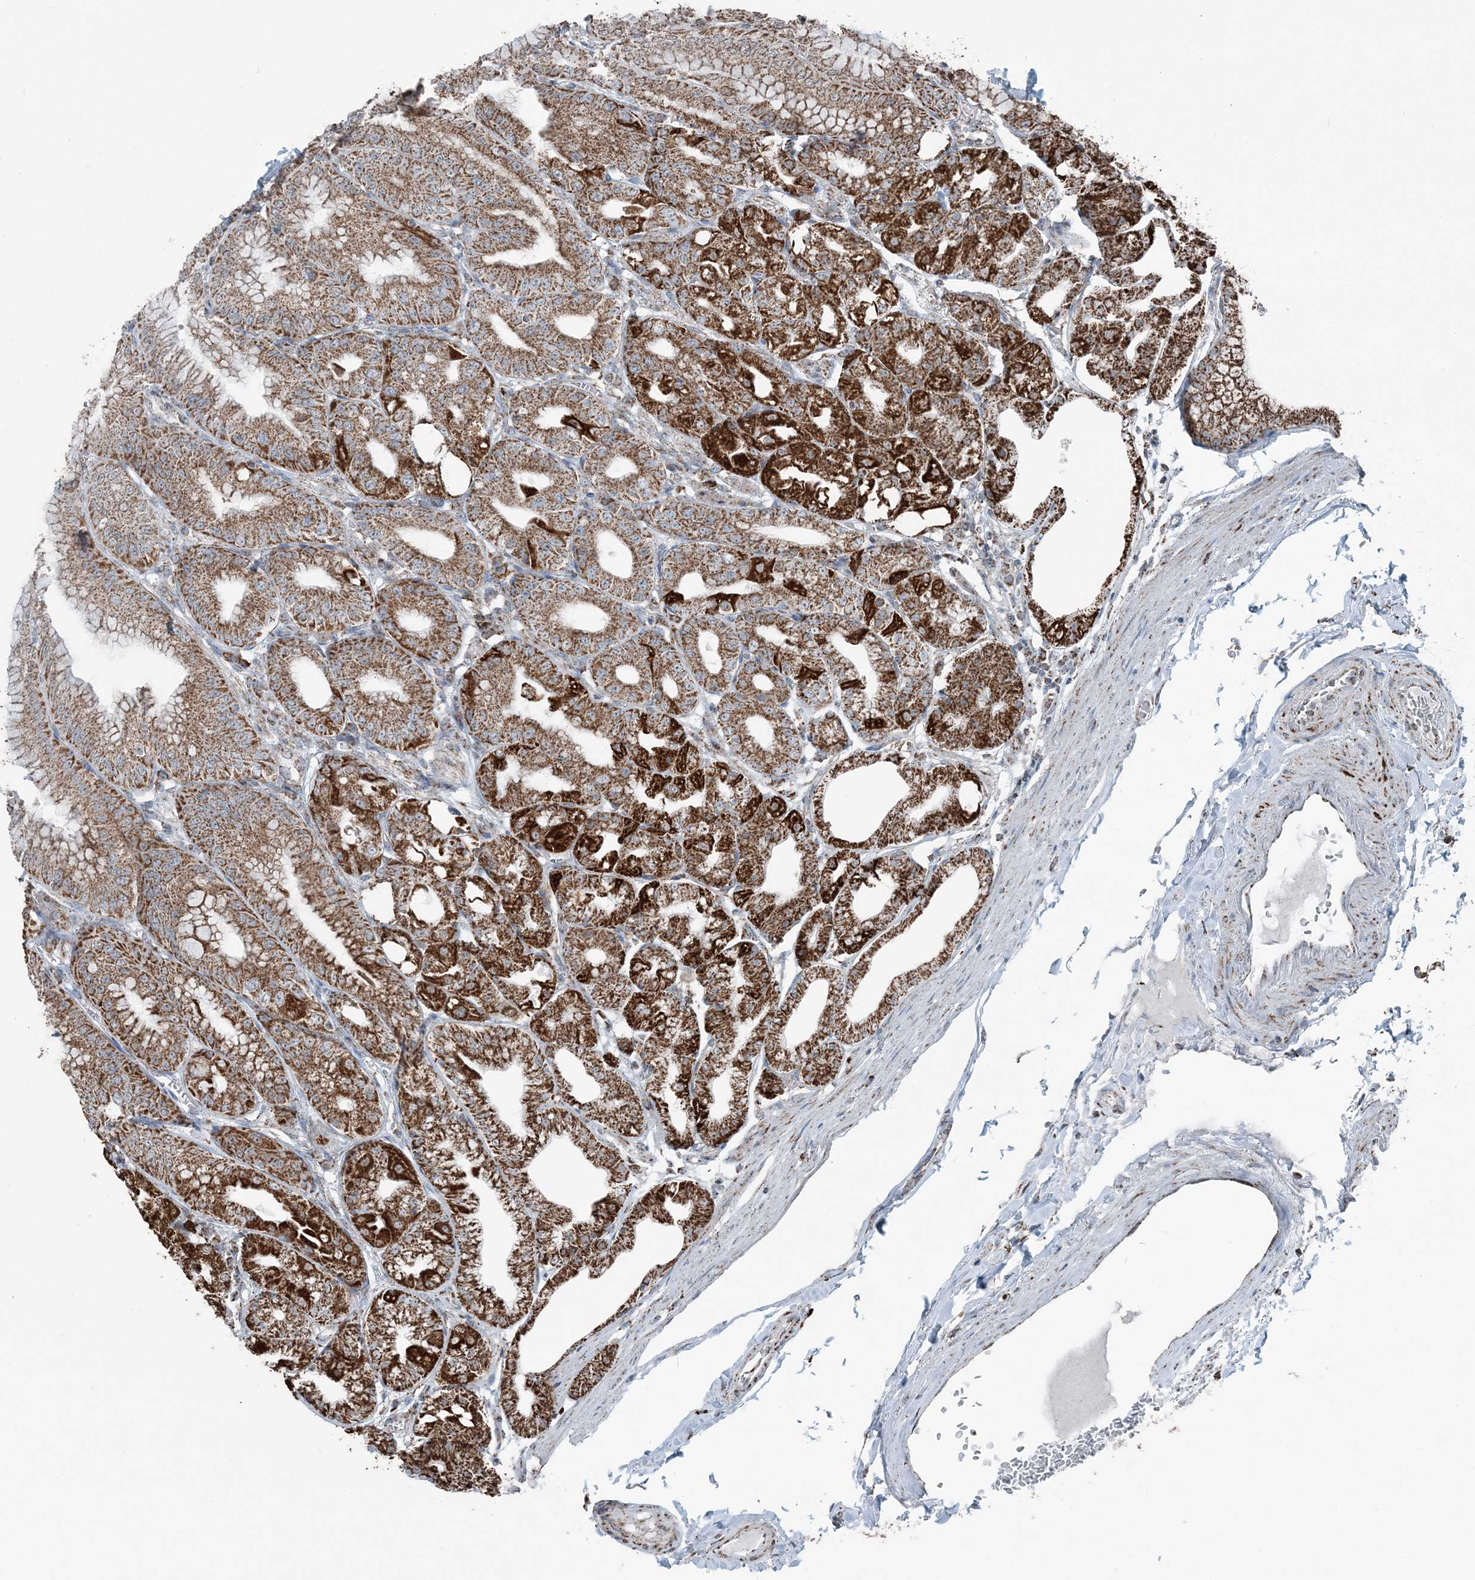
{"staining": {"intensity": "strong", "quantity": "25%-75%", "location": "cytoplasmic/membranous"}, "tissue": "stomach", "cell_type": "Glandular cells", "image_type": "normal", "snomed": [{"axis": "morphology", "description": "Normal tissue, NOS"}, {"axis": "topography", "description": "Stomach, lower"}], "caption": "High-power microscopy captured an IHC histopathology image of unremarkable stomach, revealing strong cytoplasmic/membranous expression in about 25%-75% of glandular cells. The protein is shown in brown color, while the nuclei are stained blue.", "gene": "SUCLG1", "patient": {"sex": "male", "age": 71}}